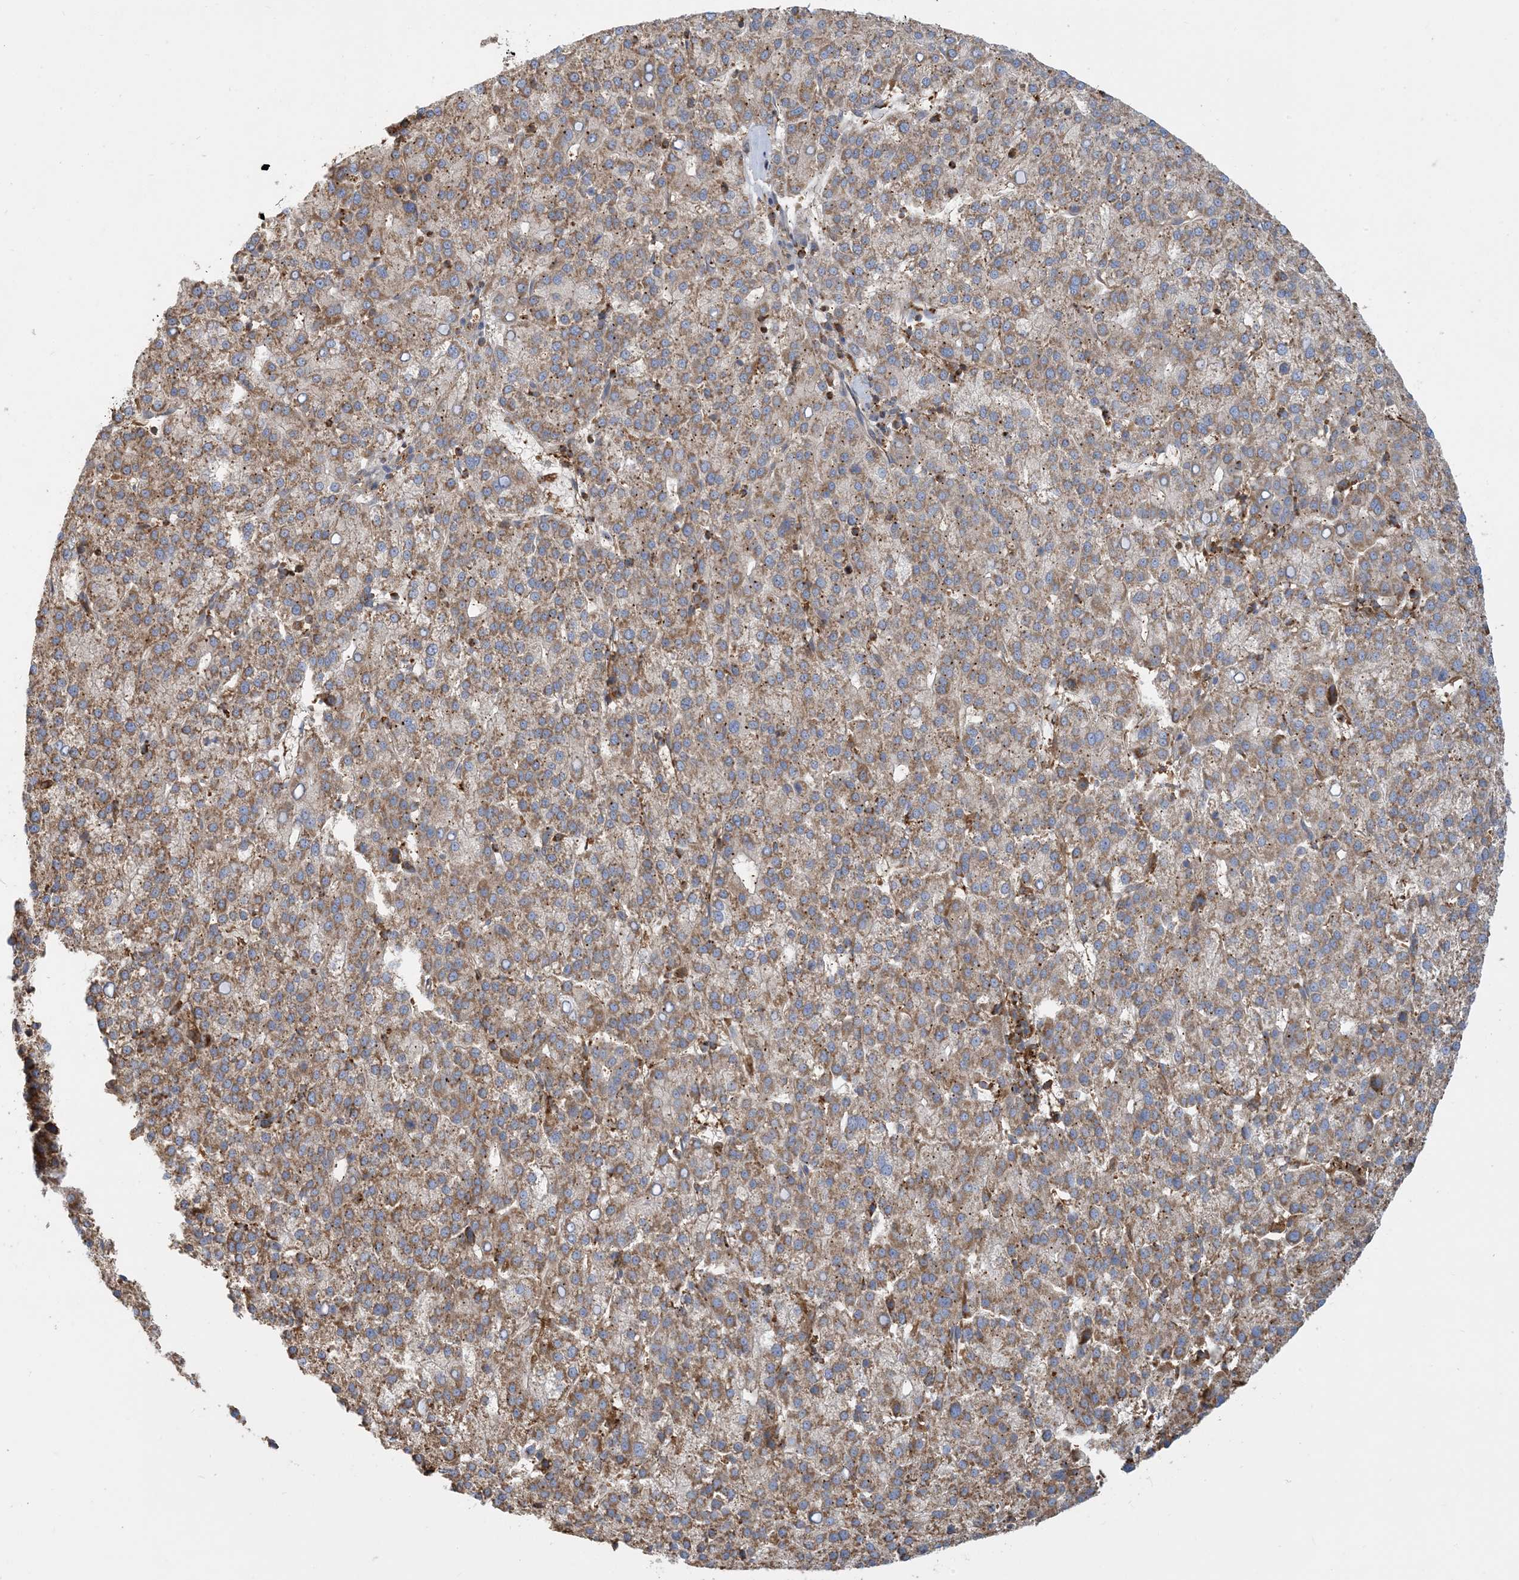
{"staining": {"intensity": "moderate", "quantity": ">75%", "location": "cytoplasmic/membranous"}, "tissue": "liver cancer", "cell_type": "Tumor cells", "image_type": "cancer", "snomed": [{"axis": "morphology", "description": "Carcinoma, Hepatocellular, NOS"}, {"axis": "topography", "description": "Liver"}], "caption": "Human liver cancer (hepatocellular carcinoma) stained for a protein (brown) exhibits moderate cytoplasmic/membranous positive staining in approximately >75% of tumor cells.", "gene": "SFMBT2", "patient": {"sex": "female", "age": 58}}